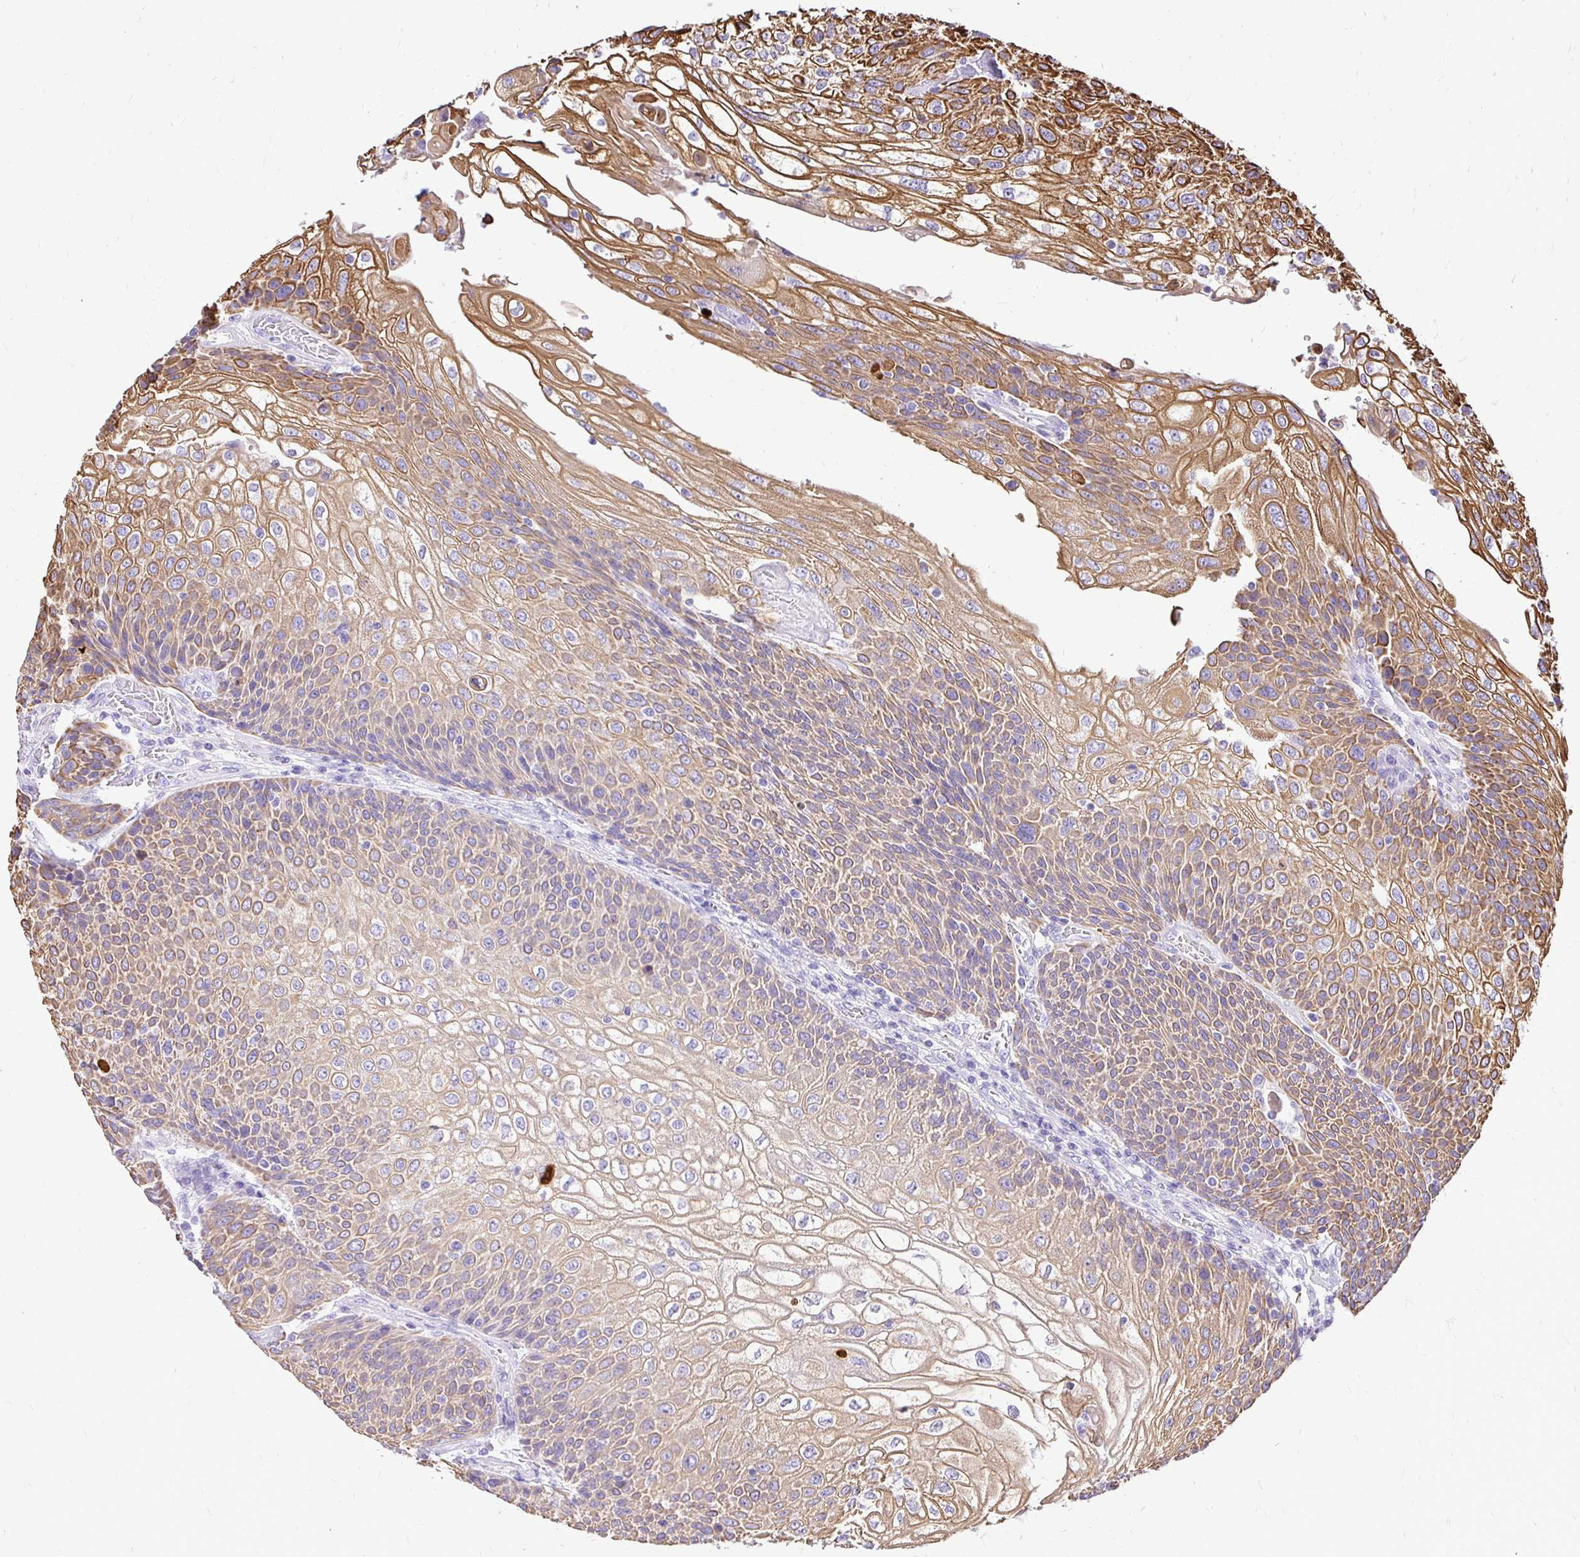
{"staining": {"intensity": "moderate", "quantity": "25%-75%", "location": "cytoplasmic/membranous"}, "tissue": "urothelial cancer", "cell_type": "Tumor cells", "image_type": "cancer", "snomed": [{"axis": "morphology", "description": "Urothelial carcinoma, High grade"}, {"axis": "topography", "description": "Urinary bladder"}], "caption": "Immunohistochemical staining of human urothelial cancer exhibits moderate cytoplasmic/membranous protein staining in approximately 25%-75% of tumor cells. (brown staining indicates protein expression, while blue staining denotes nuclei).", "gene": "TAF1D", "patient": {"sex": "female", "age": 70}}